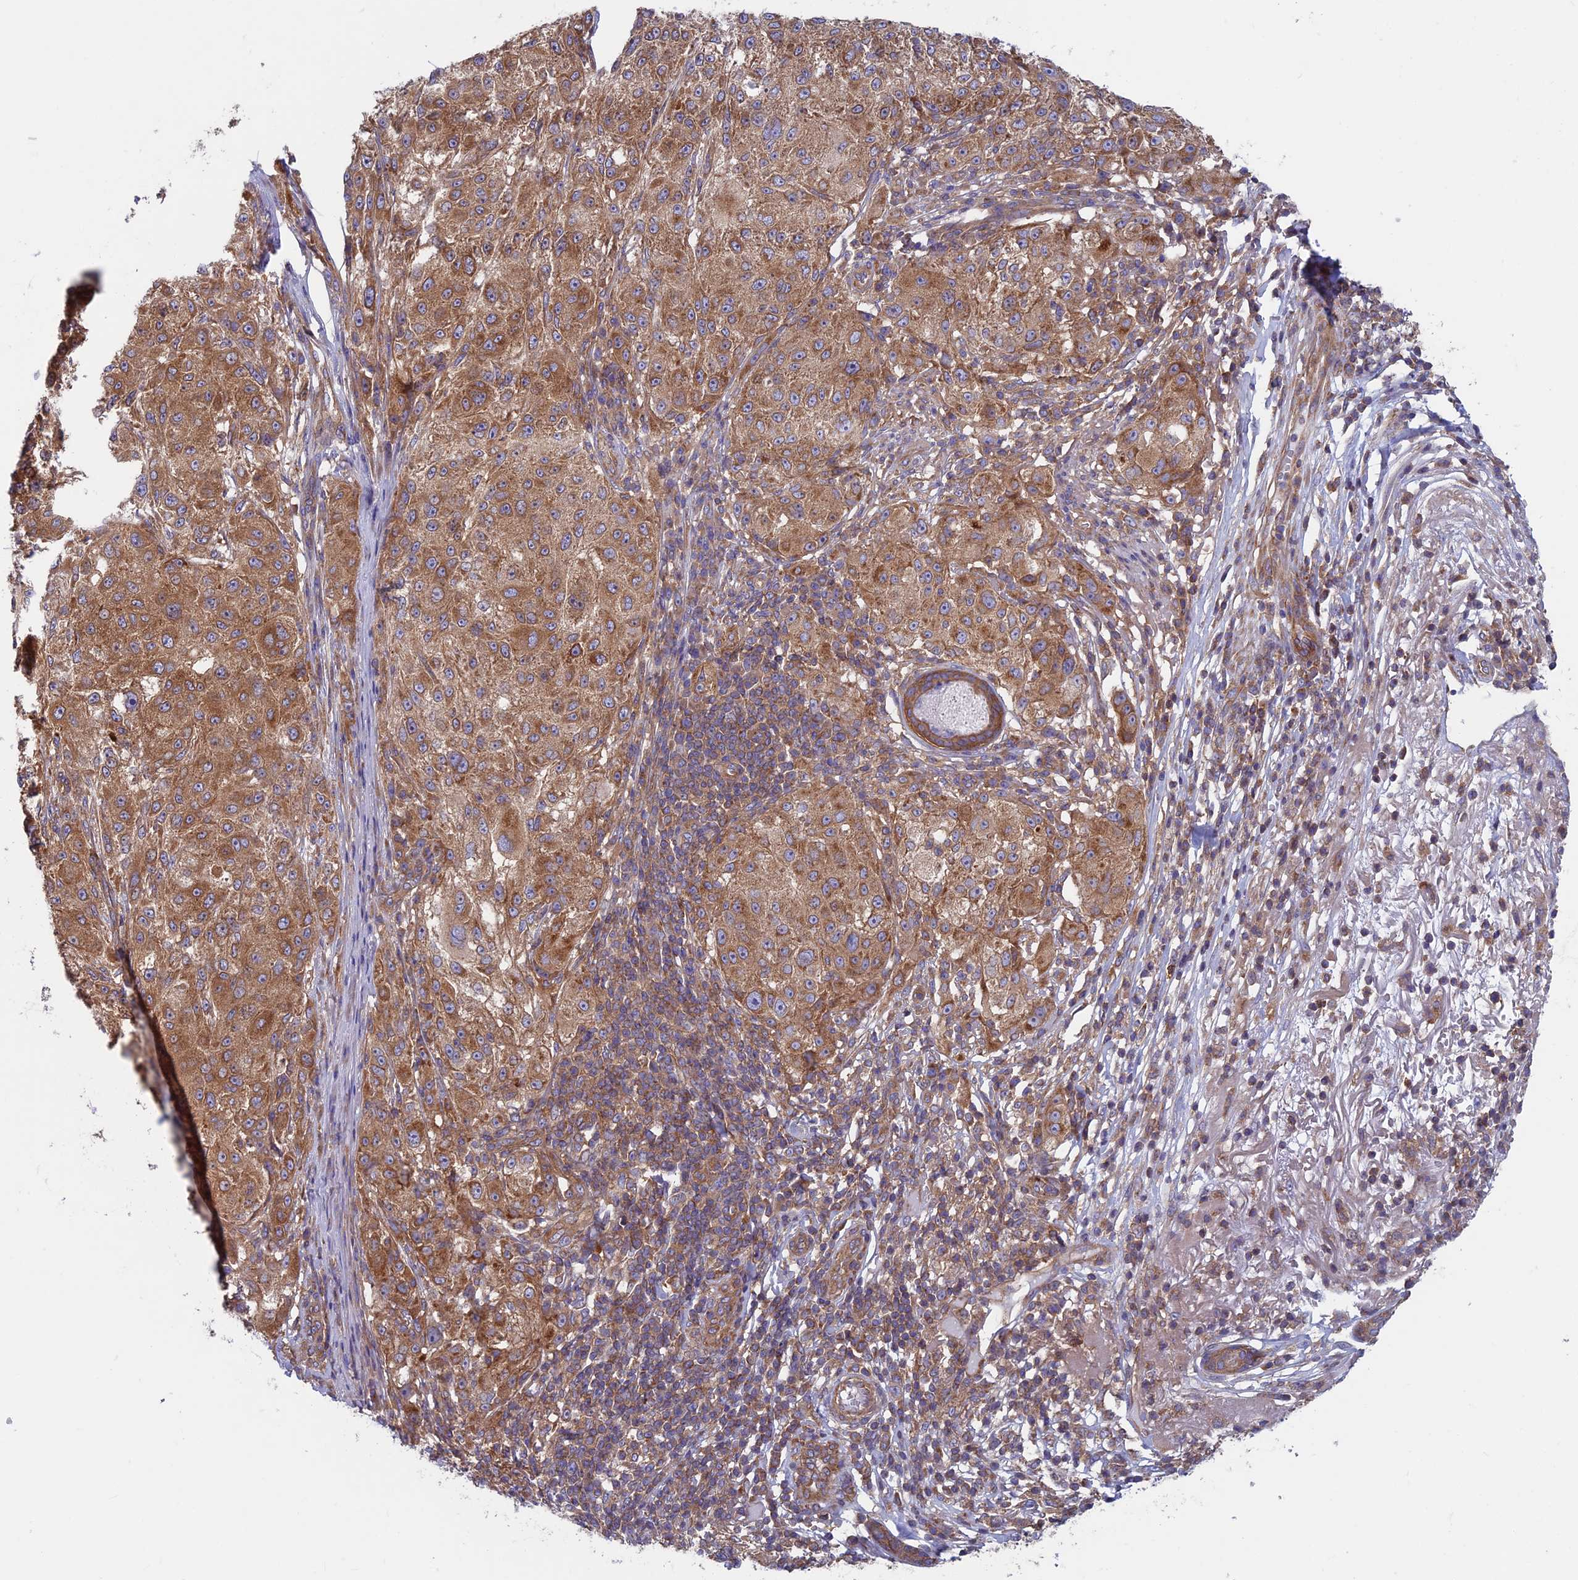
{"staining": {"intensity": "moderate", "quantity": ">75%", "location": "cytoplasmic/membranous"}, "tissue": "melanoma", "cell_type": "Tumor cells", "image_type": "cancer", "snomed": [{"axis": "morphology", "description": "Necrosis, NOS"}, {"axis": "morphology", "description": "Malignant melanoma, NOS"}, {"axis": "topography", "description": "Skin"}], "caption": "High-power microscopy captured an immunohistochemistry (IHC) micrograph of malignant melanoma, revealing moderate cytoplasmic/membranous expression in about >75% of tumor cells.", "gene": "DNM1L", "patient": {"sex": "female", "age": 87}}